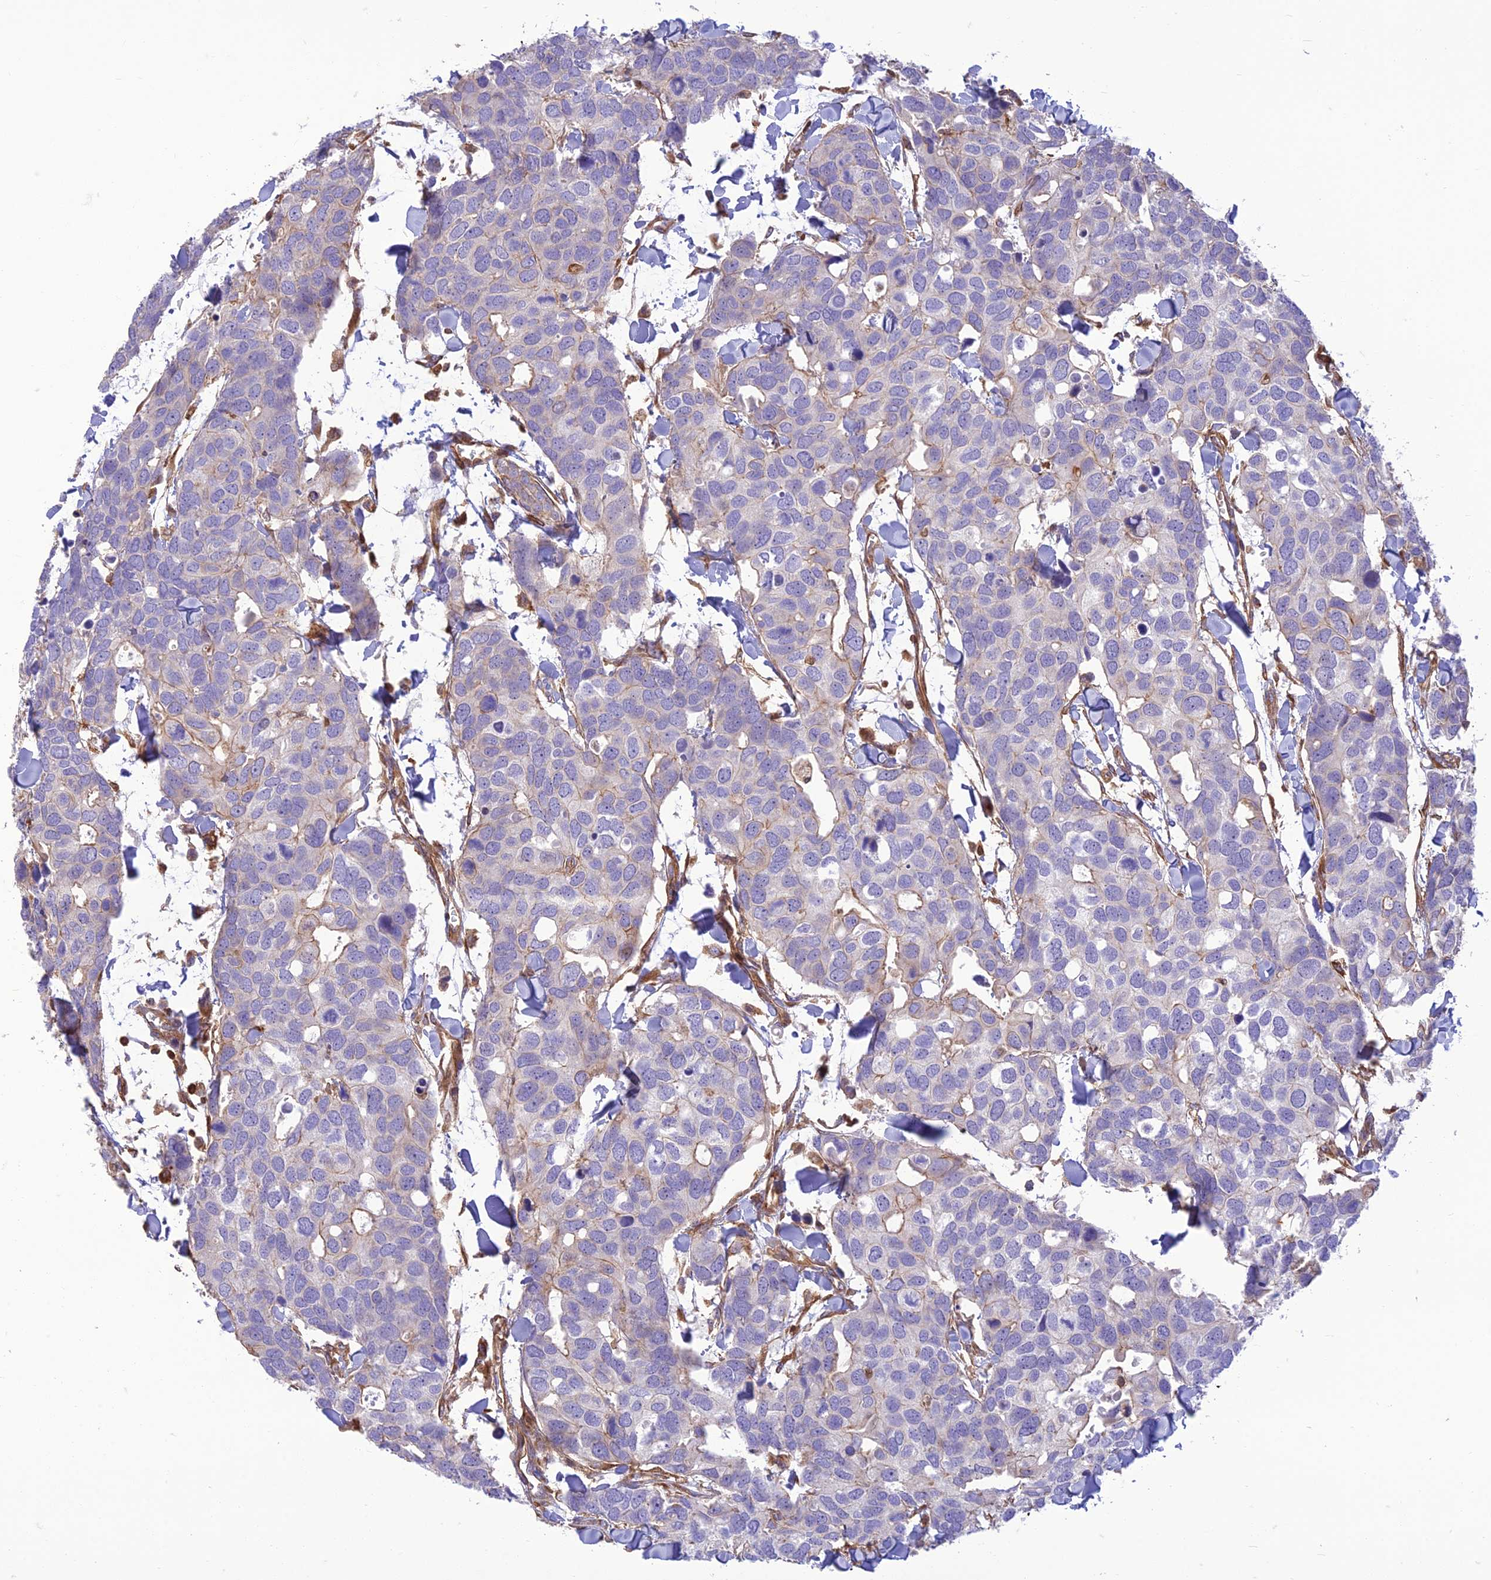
{"staining": {"intensity": "weak", "quantity": "<25%", "location": "cytoplasmic/membranous"}, "tissue": "breast cancer", "cell_type": "Tumor cells", "image_type": "cancer", "snomed": [{"axis": "morphology", "description": "Duct carcinoma"}, {"axis": "topography", "description": "Breast"}], "caption": "Tumor cells are negative for brown protein staining in breast cancer.", "gene": "HPSE2", "patient": {"sex": "female", "age": 83}}